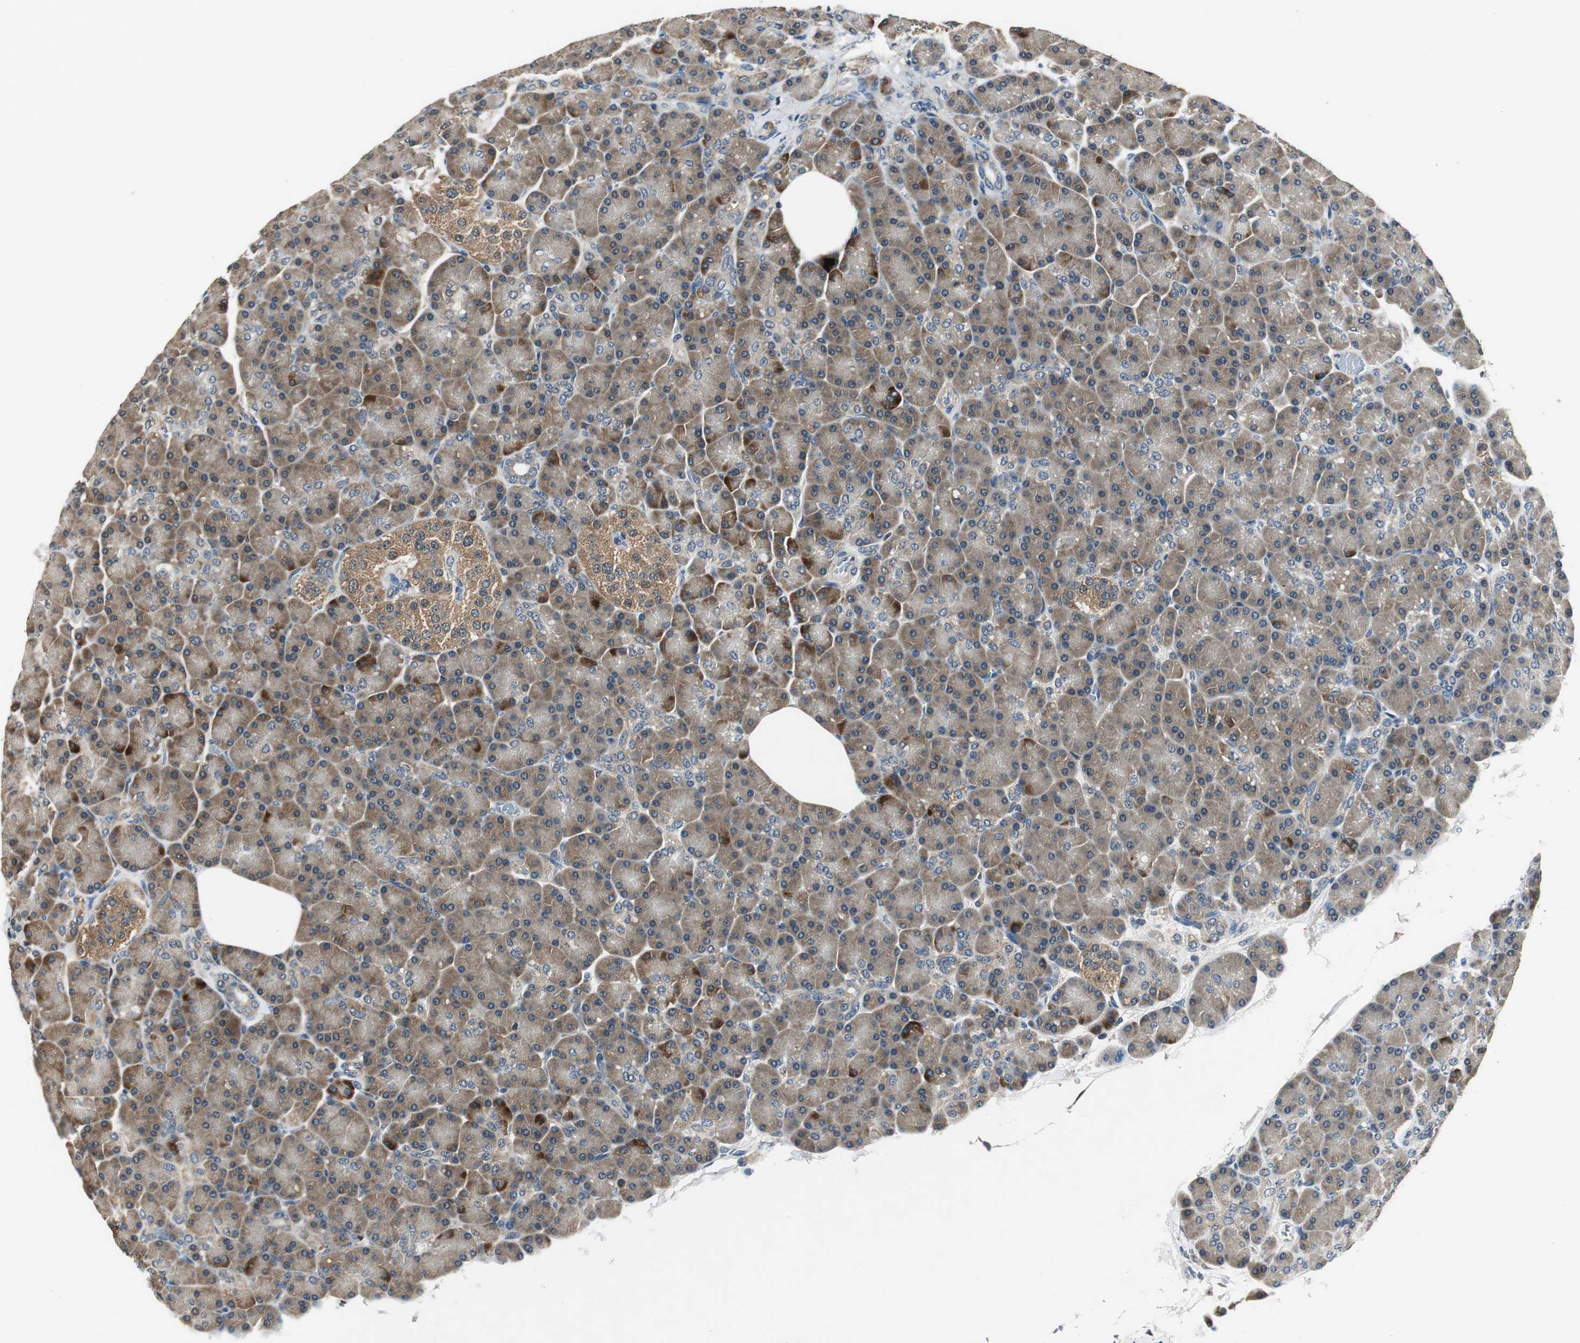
{"staining": {"intensity": "moderate", "quantity": ">75%", "location": "cytoplasmic/membranous"}, "tissue": "pancreas", "cell_type": "Exocrine glandular cells", "image_type": "normal", "snomed": [{"axis": "morphology", "description": "Normal tissue, NOS"}, {"axis": "topography", "description": "Pancreas"}], "caption": "Pancreas stained with immunohistochemistry (IHC) reveals moderate cytoplasmic/membranous positivity in approximately >75% of exocrine glandular cells.", "gene": "PSMB4", "patient": {"sex": "female", "age": 43}}